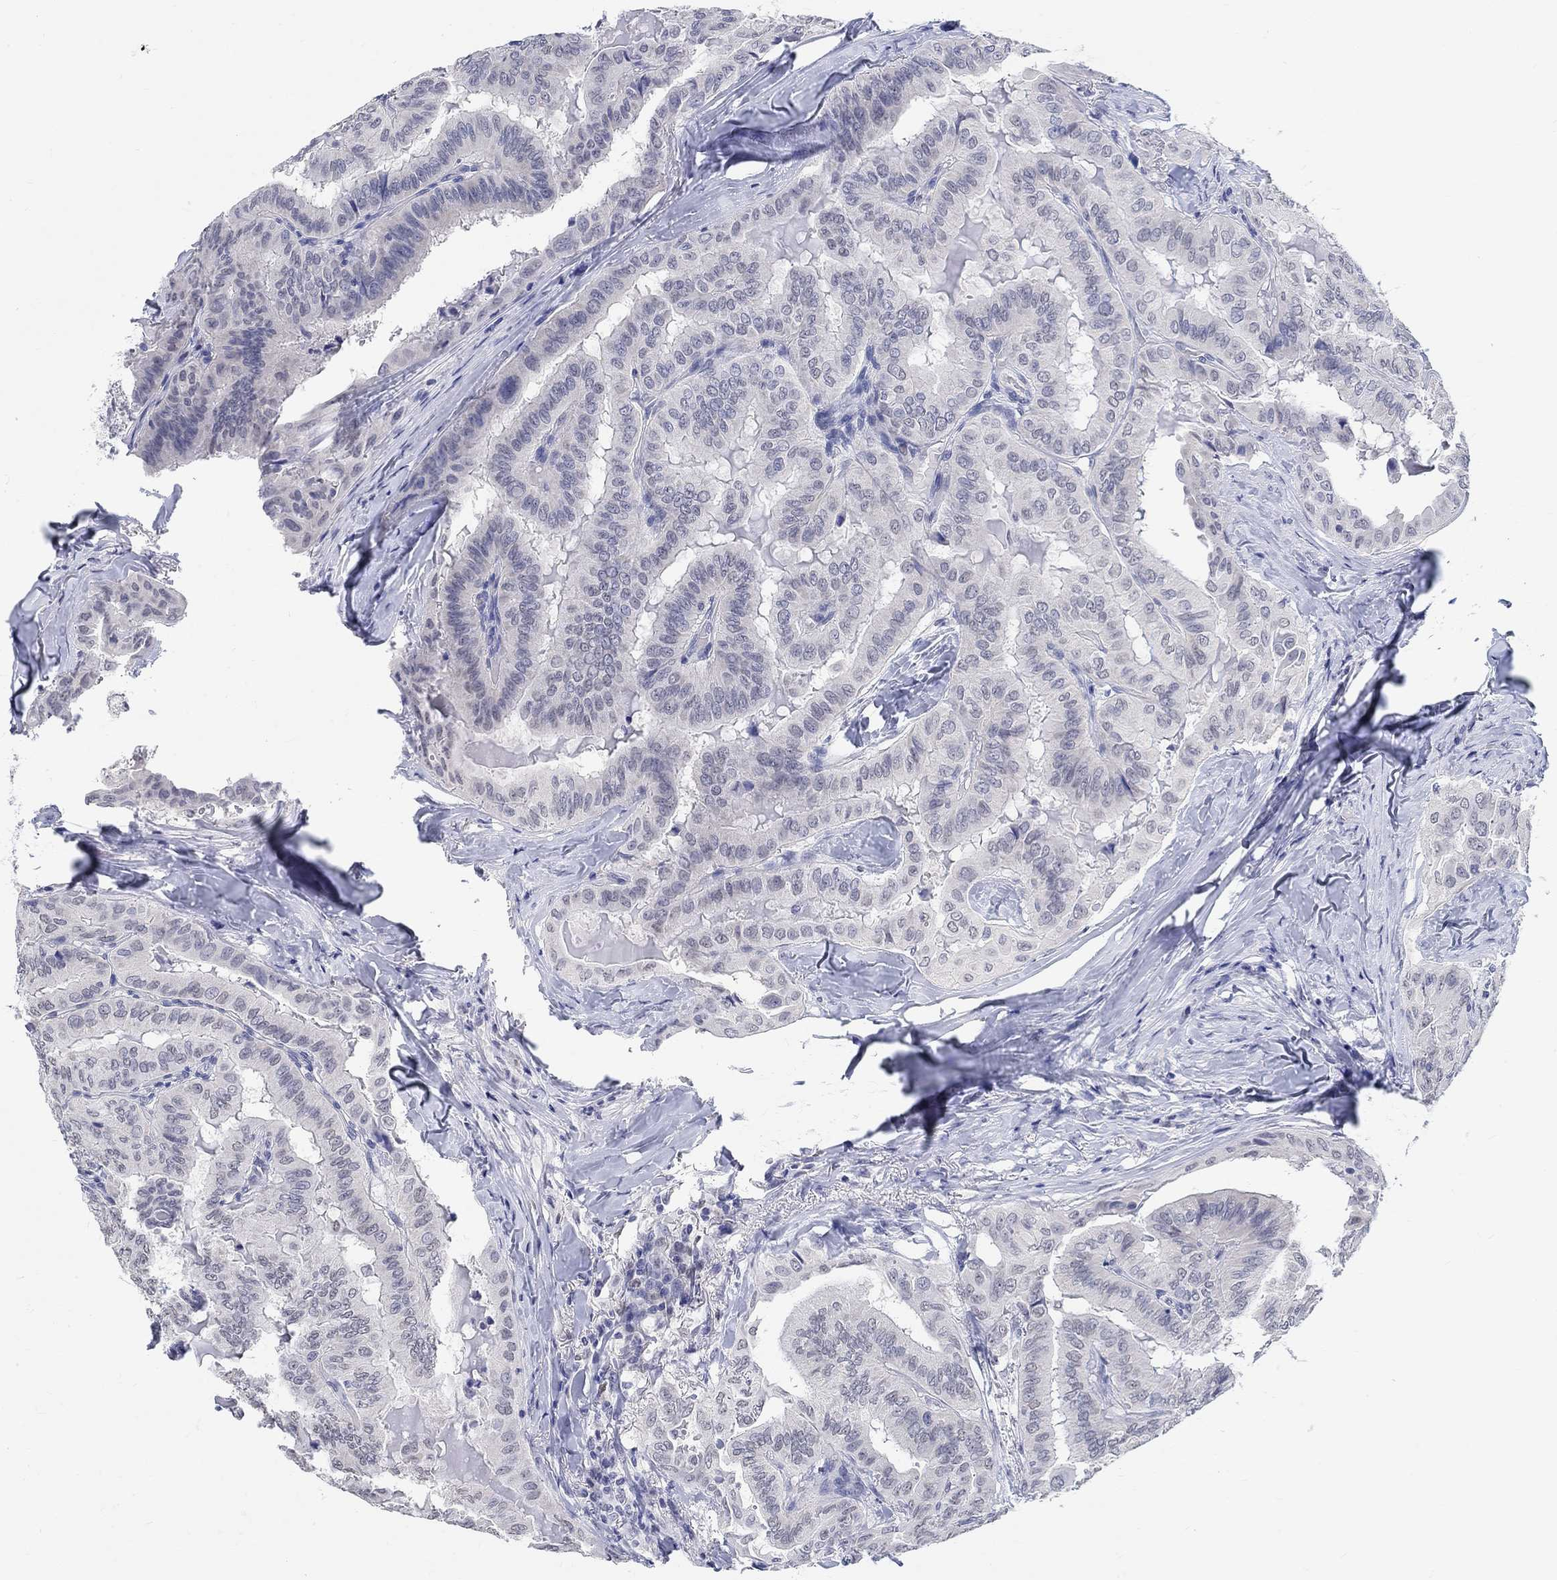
{"staining": {"intensity": "negative", "quantity": "none", "location": "none"}, "tissue": "thyroid cancer", "cell_type": "Tumor cells", "image_type": "cancer", "snomed": [{"axis": "morphology", "description": "Papillary adenocarcinoma, NOS"}, {"axis": "topography", "description": "Thyroid gland"}], "caption": "An IHC image of thyroid cancer is shown. There is no staining in tumor cells of thyroid cancer.", "gene": "ANKS1B", "patient": {"sex": "female", "age": 68}}